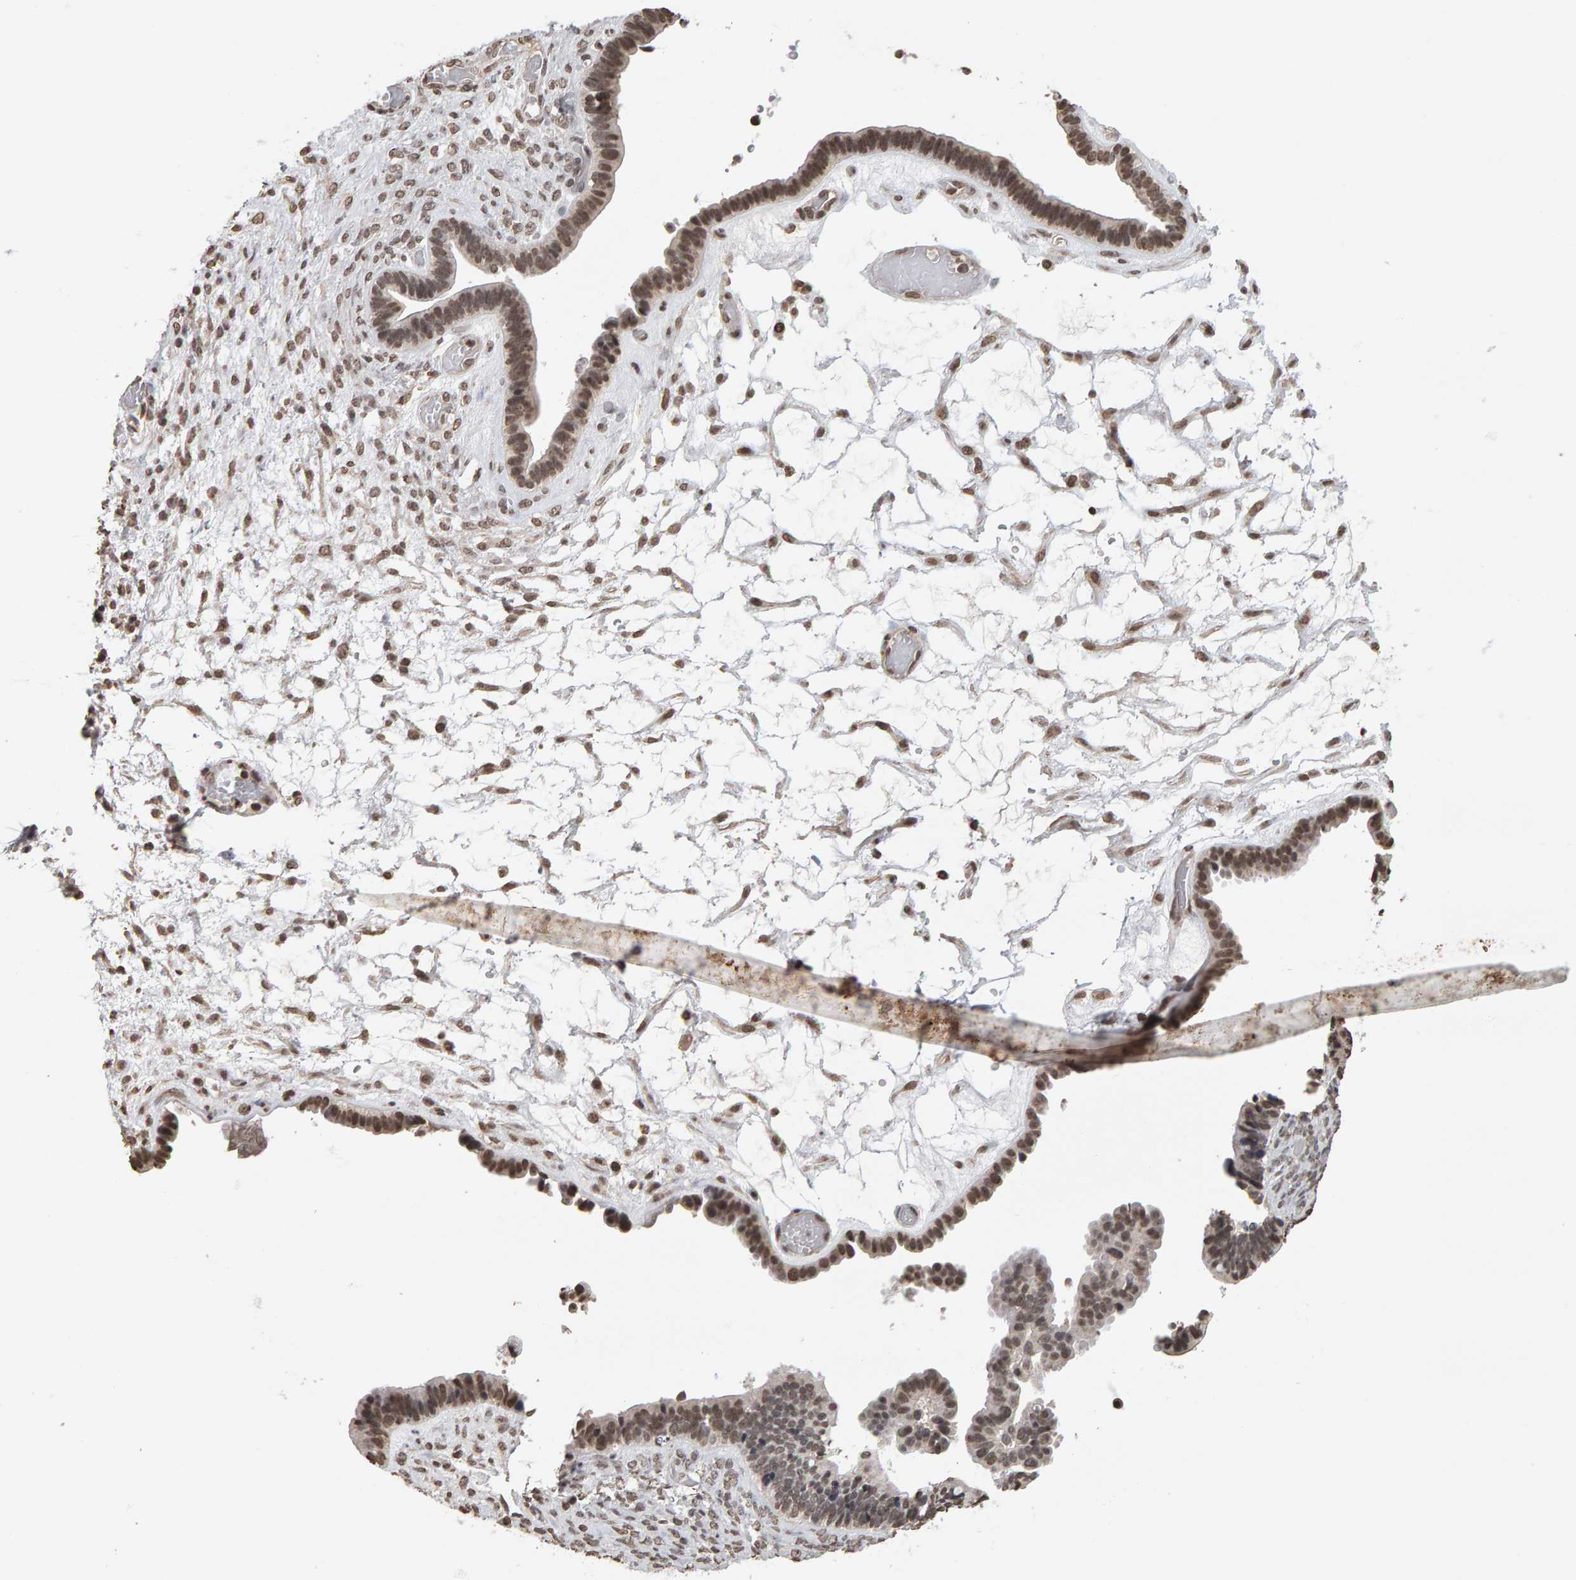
{"staining": {"intensity": "moderate", "quantity": "<25%", "location": "nuclear"}, "tissue": "ovarian cancer", "cell_type": "Tumor cells", "image_type": "cancer", "snomed": [{"axis": "morphology", "description": "Cystadenocarcinoma, serous, NOS"}, {"axis": "topography", "description": "Ovary"}], "caption": "Brown immunohistochemical staining in ovarian cancer (serous cystadenocarcinoma) demonstrates moderate nuclear staining in approximately <25% of tumor cells. (DAB (3,3'-diaminobenzidine) IHC, brown staining for protein, blue staining for nuclei).", "gene": "AFF4", "patient": {"sex": "female", "age": 56}}